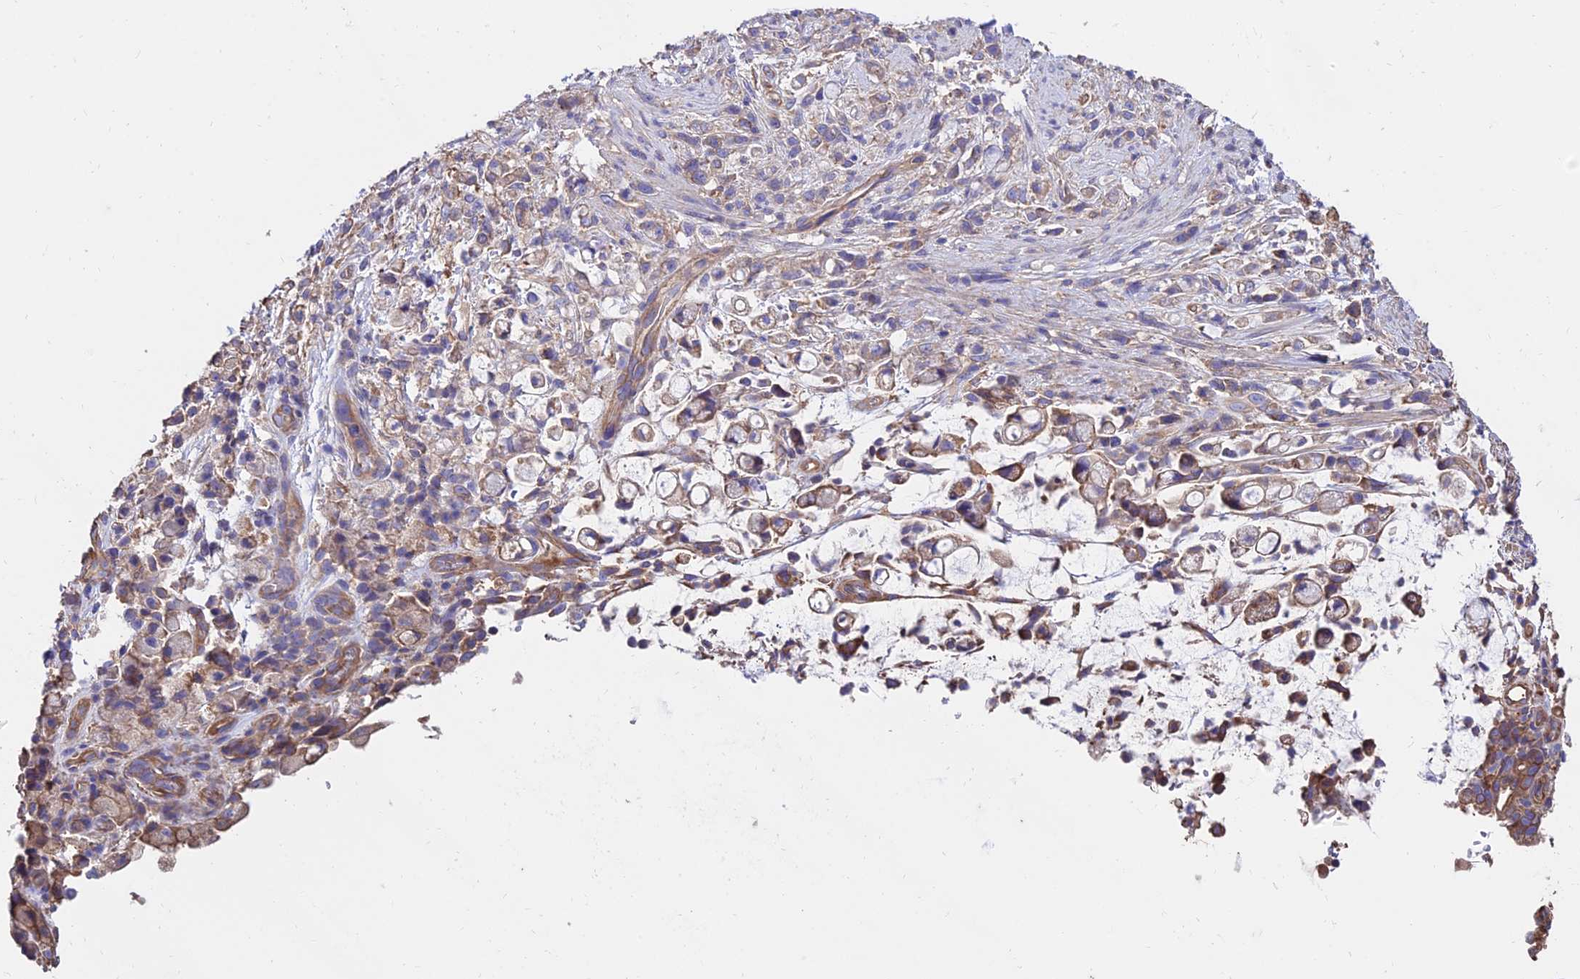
{"staining": {"intensity": "weak", "quantity": ">75%", "location": "cytoplasmic/membranous"}, "tissue": "stomach cancer", "cell_type": "Tumor cells", "image_type": "cancer", "snomed": [{"axis": "morphology", "description": "Adenocarcinoma, NOS"}, {"axis": "topography", "description": "Stomach"}], "caption": "Stomach cancer (adenocarcinoma) stained with a brown dye displays weak cytoplasmic/membranous positive expression in about >75% of tumor cells.", "gene": "CALM2", "patient": {"sex": "female", "age": 60}}